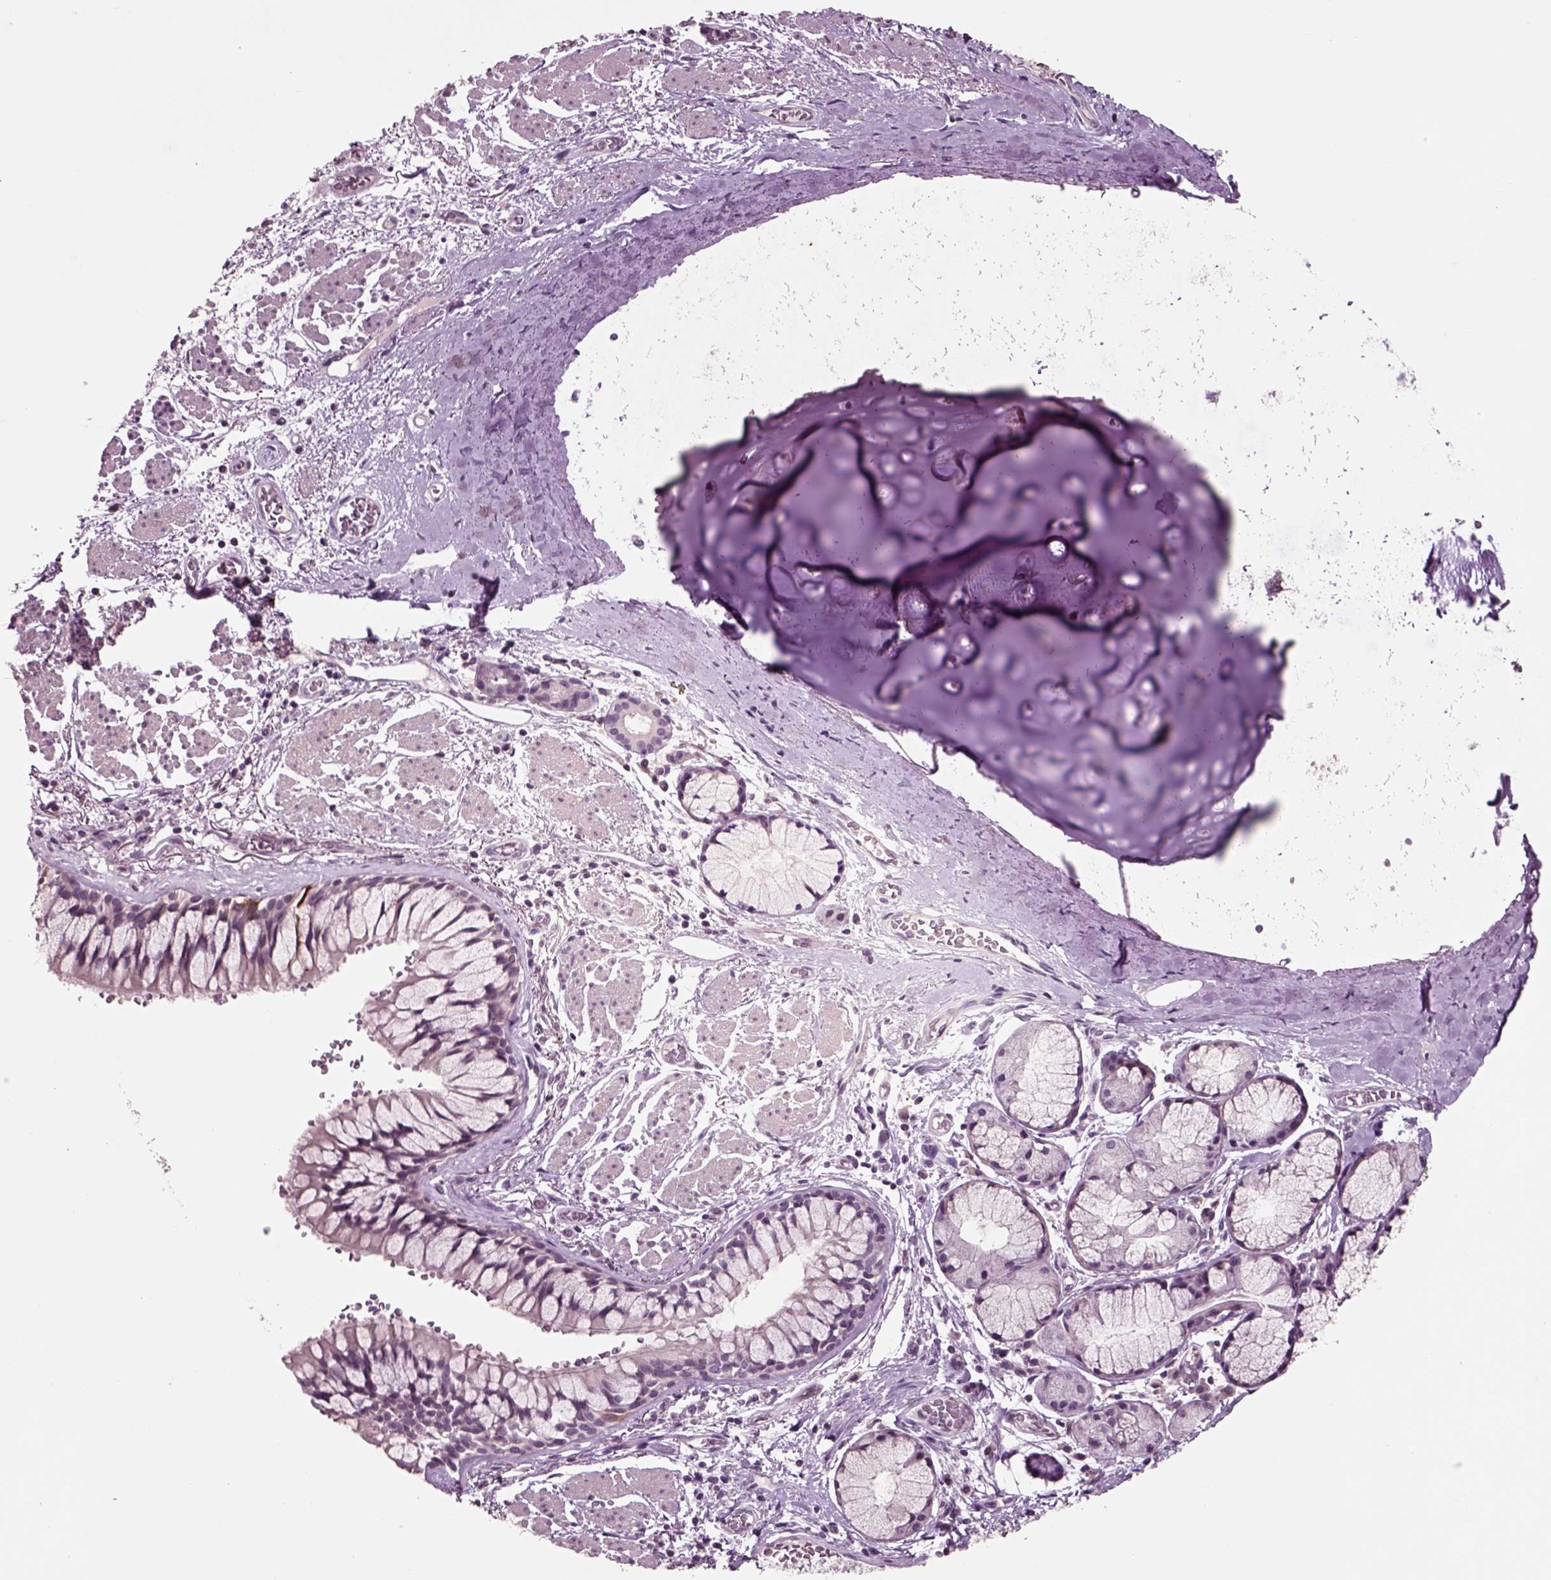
{"staining": {"intensity": "negative", "quantity": "none", "location": "none"}, "tissue": "bronchus", "cell_type": "Respiratory epithelial cells", "image_type": "normal", "snomed": [{"axis": "morphology", "description": "Normal tissue, NOS"}, {"axis": "topography", "description": "Bronchus"}, {"axis": "topography", "description": "Lung"}], "caption": "An IHC image of benign bronchus is shown. There is no staining in respiratory epithelial cells of bronchus.", "gene": "CHGB", "patient": {"sex": "female", "age": 57}}